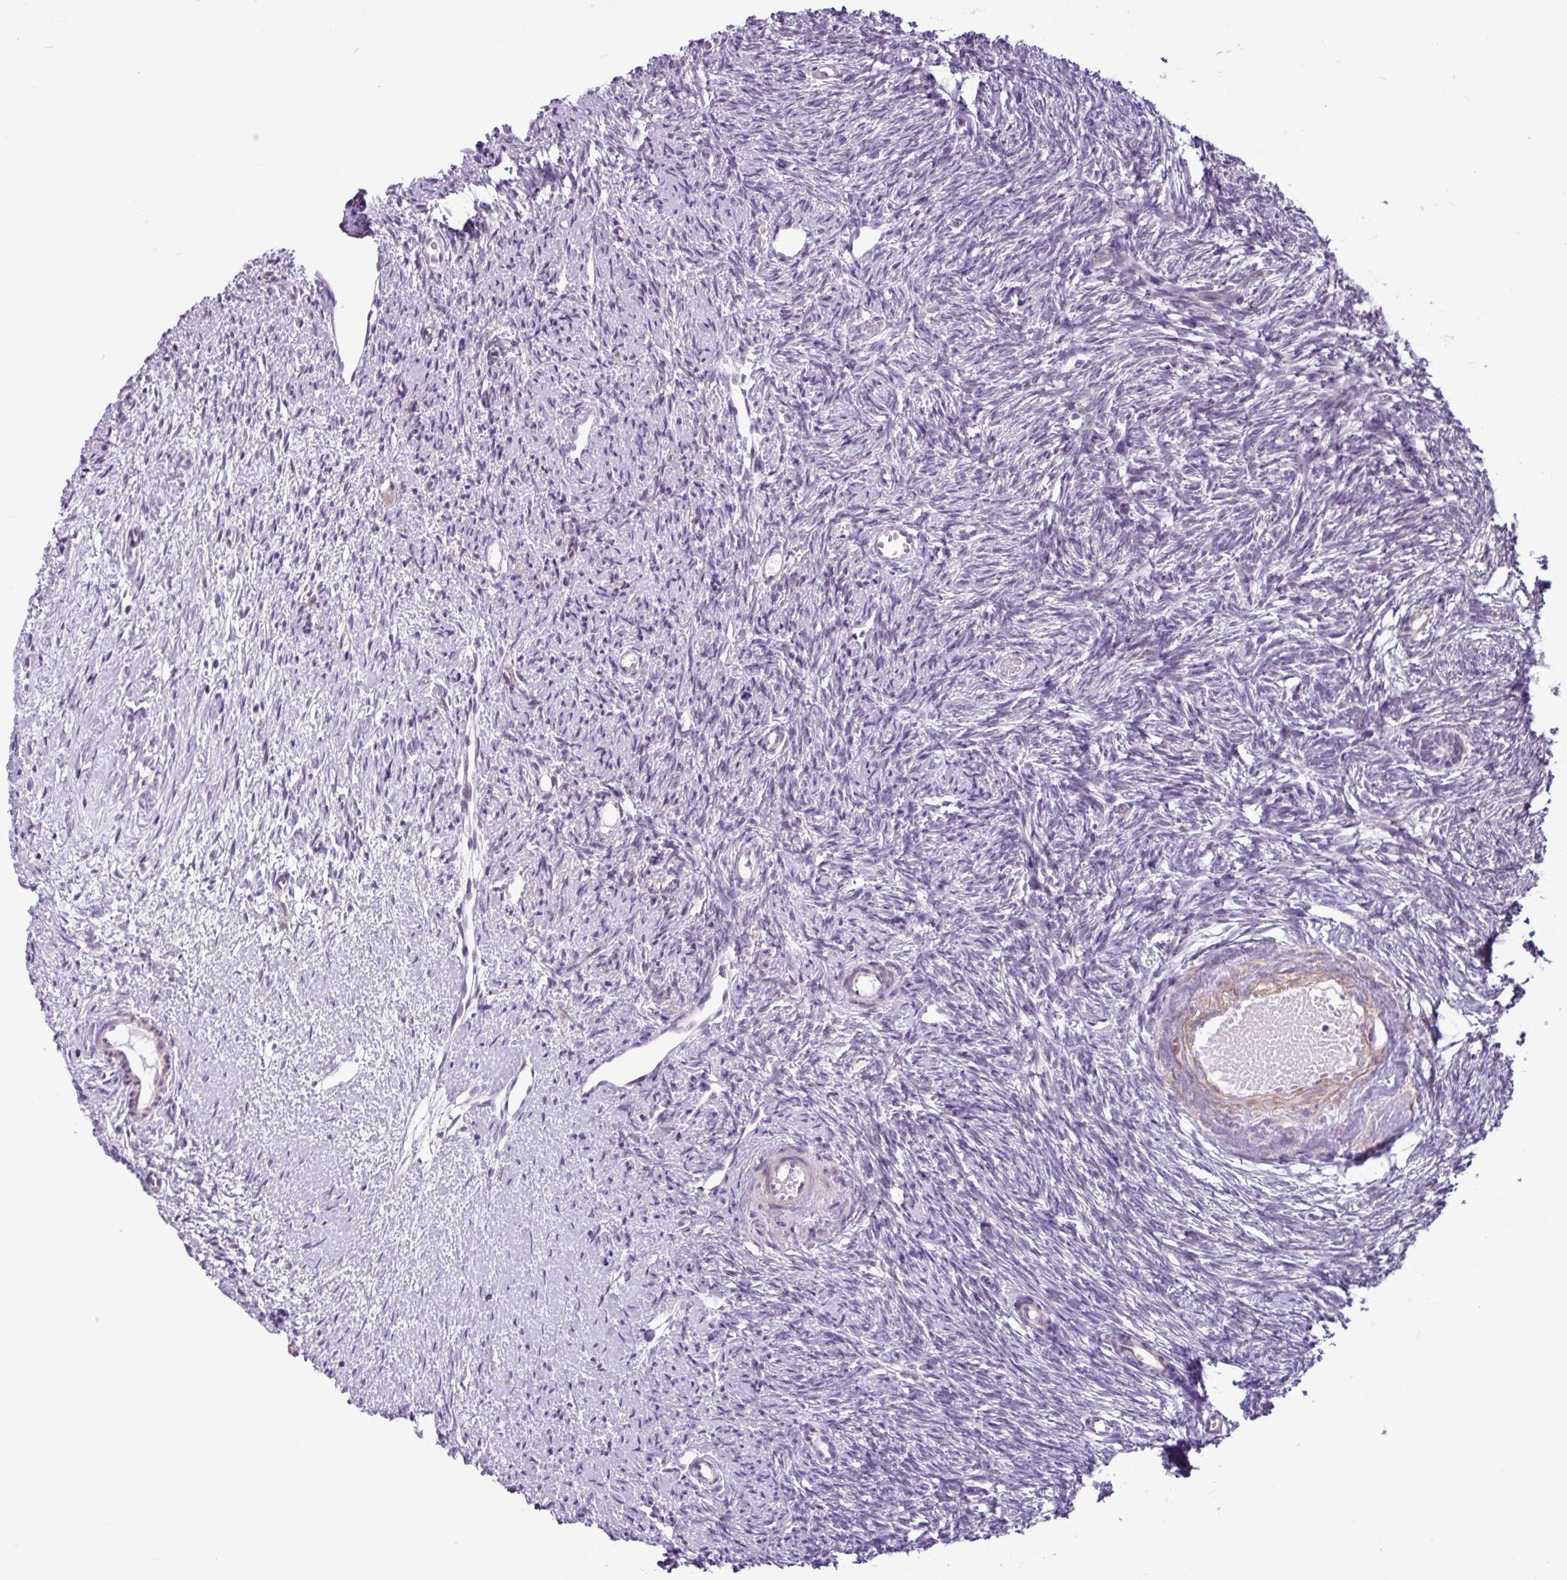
{"staining": {"intensity": "moderate", "quantity": "25%-75%", "location": "nuclear"}, "tissue": "ovary", "cell_type": "Follicle cells", "image_type": "normal", "snomed": [{"axis": "morphology", "description": "Normal tissue, NOS"}, {"axis": "topography", "description": "Ovary"}], "caption": "This is a micrograph of immunohistochemistry staining of benign ovary, which shows moderate expression in the nuclear of follicle cells.", "gene": "UTP18", "patient": {"sex": "female", "age": 51}}